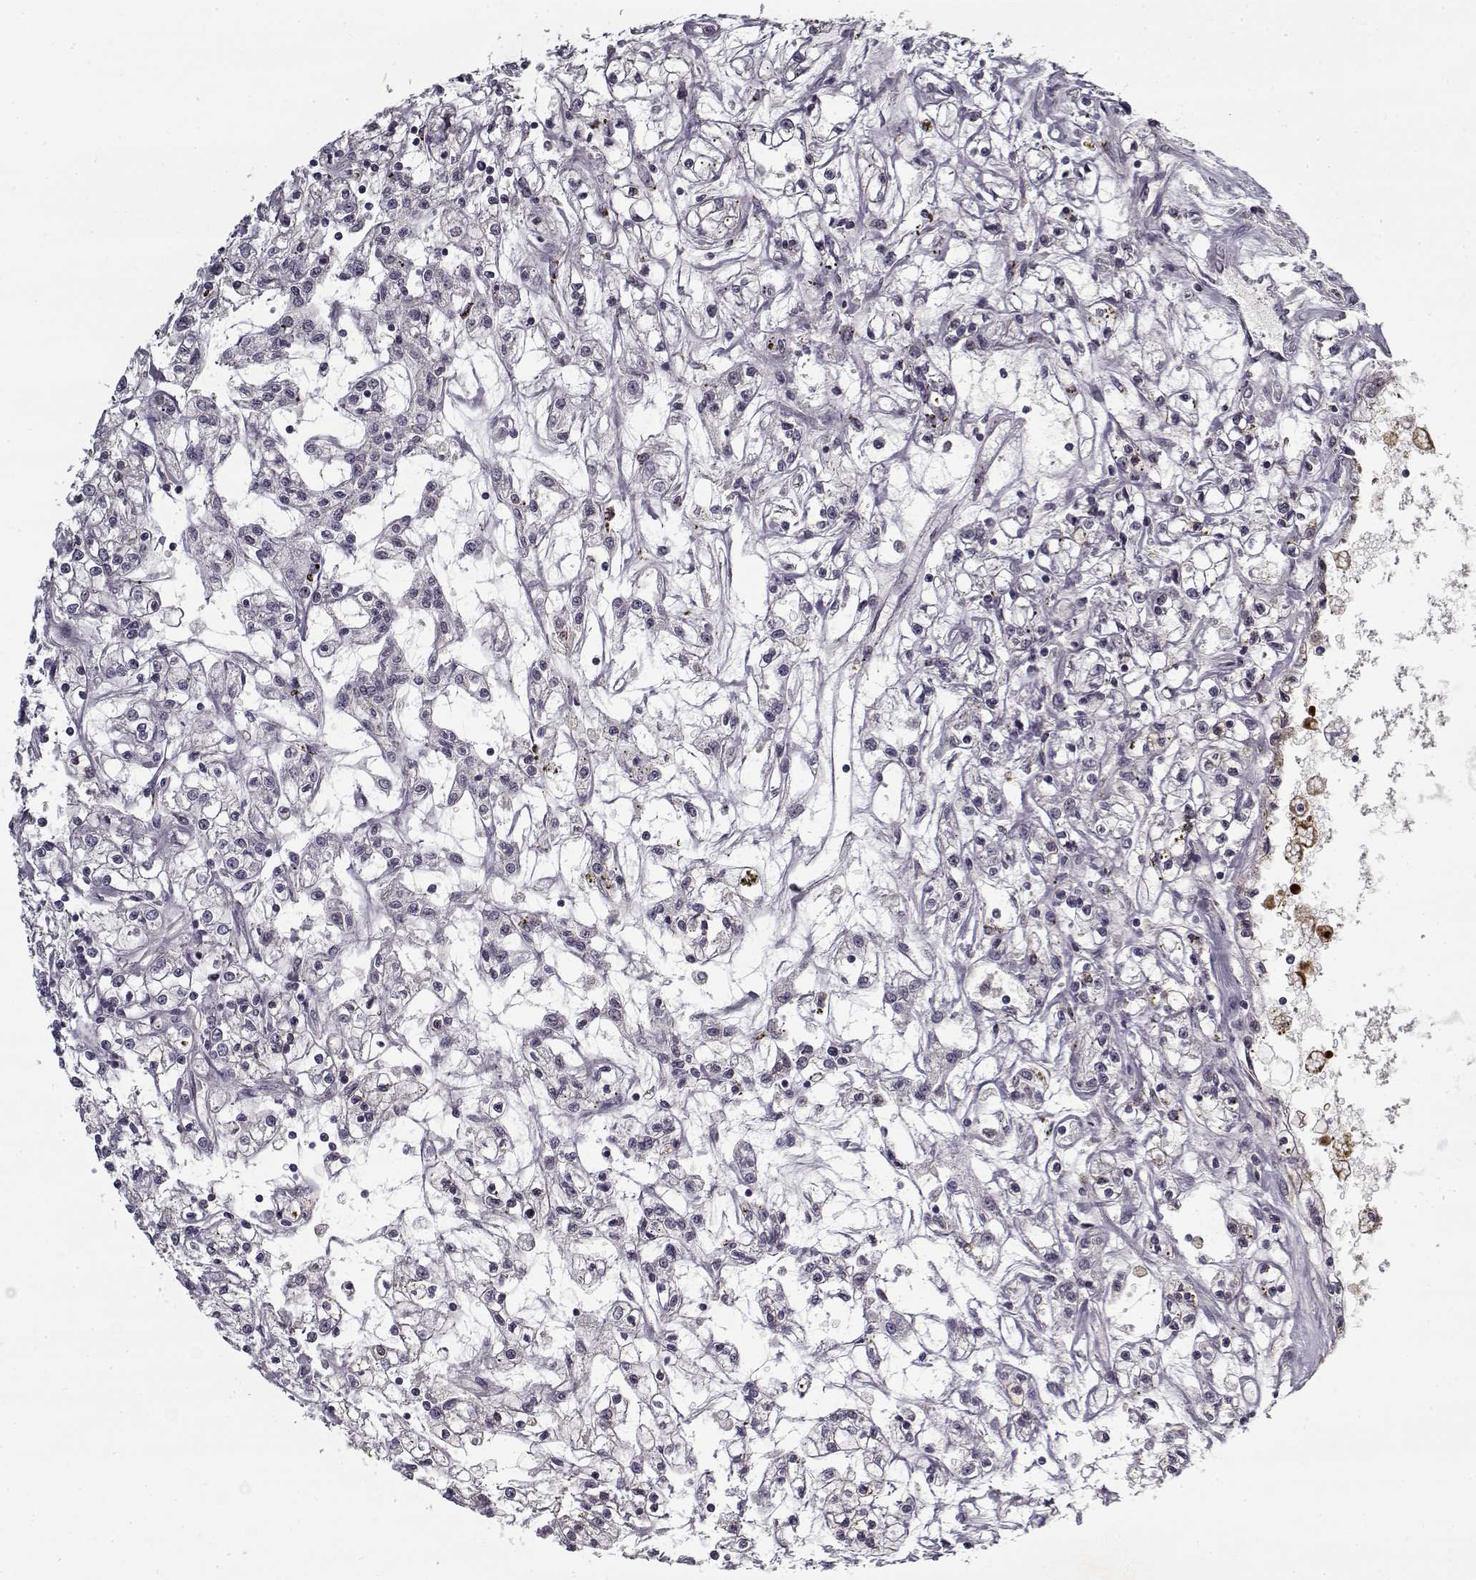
{"staining": {"intensity": "negative", "quantity": "none", "location": "none"}, "tissue": "renal cancer", "cell_type": "Tumor cells", "image_type": "cancer", "snomed": [{"axis": "morphology", "description": "Adenocarcinoma, NOS"}, {"axis": "topography", "description": "Kidney"}], "caption": "Tumor cells show no significant protein positivity in renal adenocarcinoma.", "gene": "LAMA2", "patient": {"sex": "female", "age": 59}}